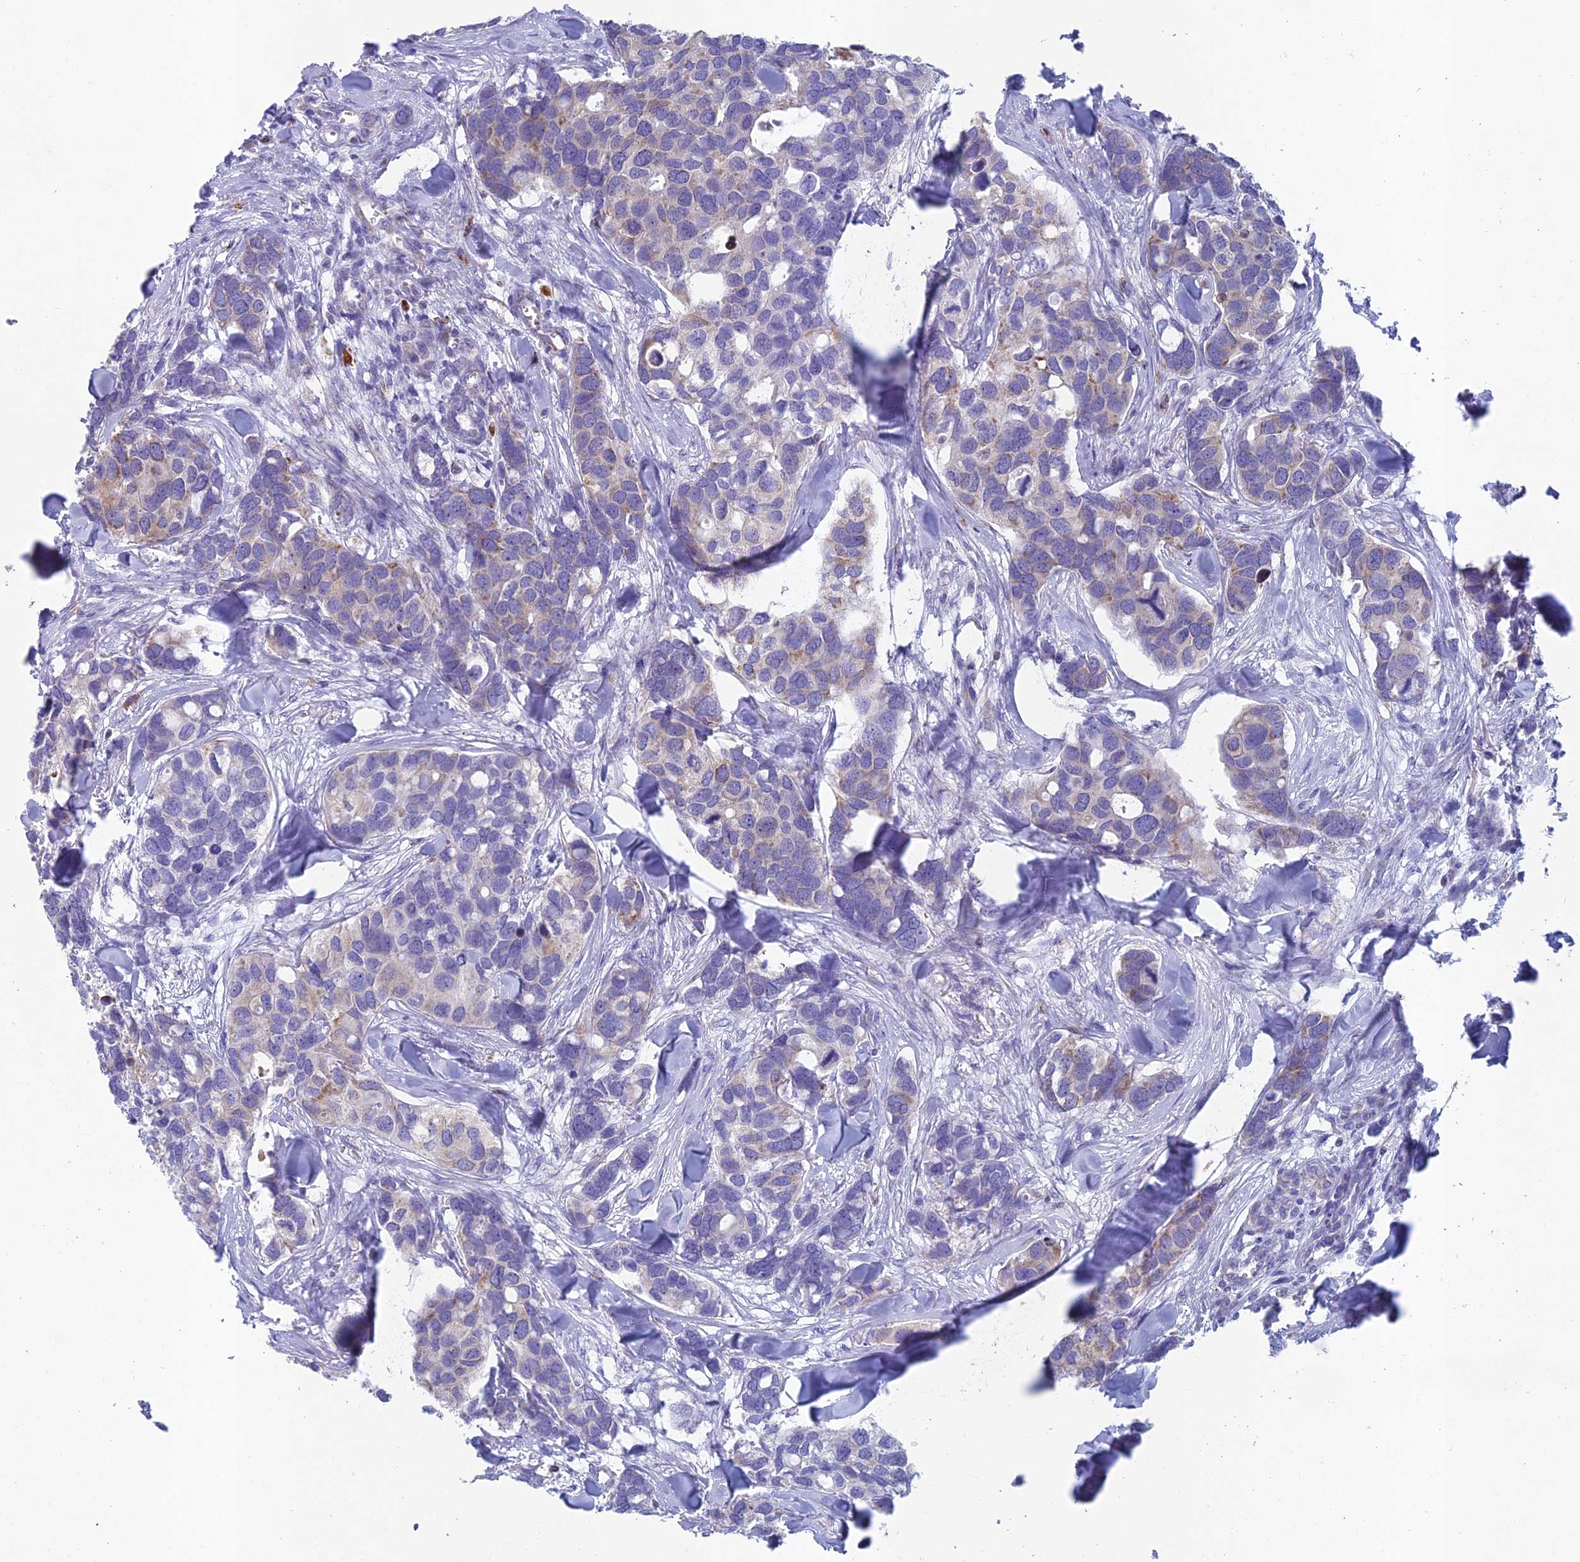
{"staining": {"intensity": "weak", "quantity": "<25%", "location": "cytoplasmic/membranous"}, "tissue": "breast cancer", "cell_type": "Tumor cells", "image_type": "cancer", "snomed": [{"axis": "morphology", "description": "Duct carcinoma"}, {"axis": "topography", "description": "Breast"}], "caption": "High power microscopy micrograph of an IHC micrograph of breast cancer (invasive ductal carcinoma), revealing no significant expression in tumor cells.", "gene": "ABI3BP", "patient": {"sex": "female", "age": 83}}